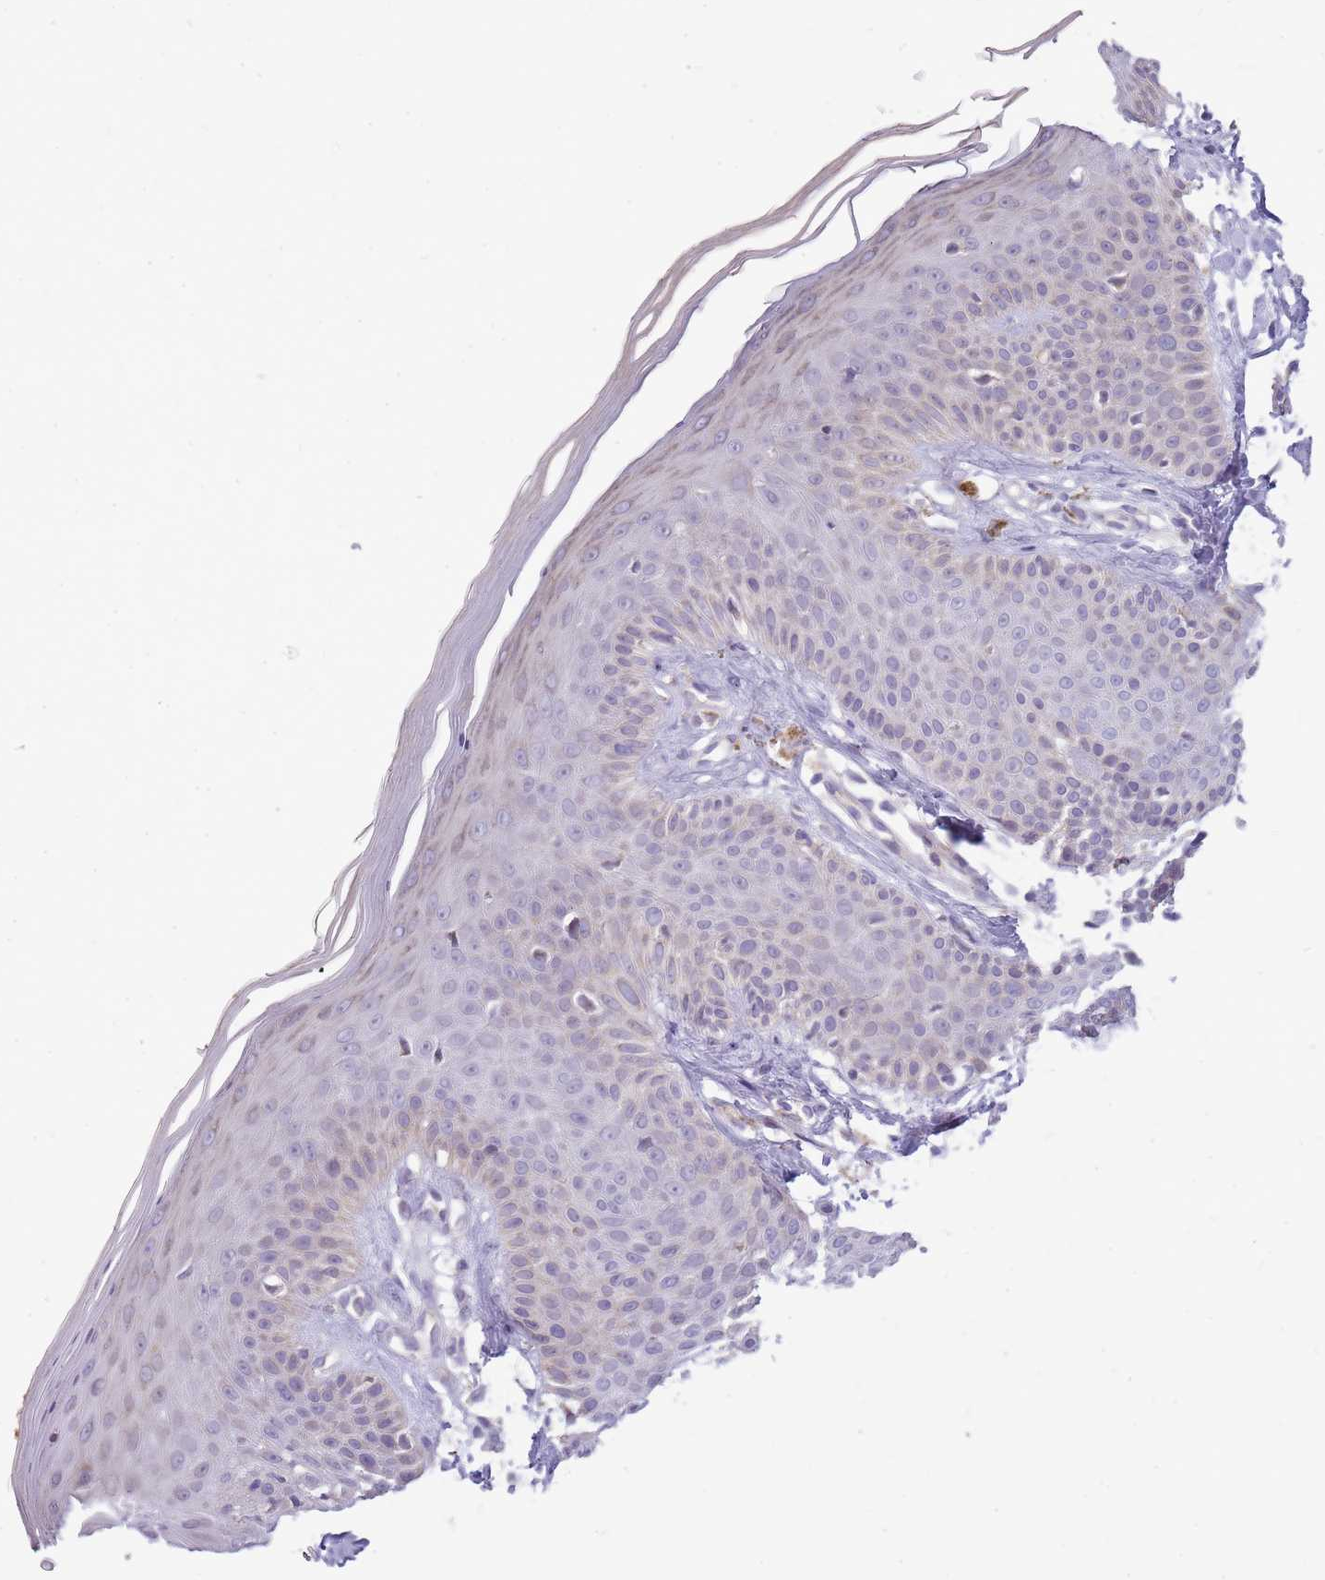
{"staining": {"intensity": "negative", "quantity": "none", "location": "none"}, "tissue": "skin", "cell_type": "Fibroblasts", "image_type": "normal", "snomed": [{"axis": "morphology", "description": "Normal tissue, NOS"}, {"axis": "topography", "description": "Skin"}], "caption": "IHC of unremarkable human skin demonstrates no staining in fibroblasts.", "gene": "PCNX1", "patient": {"sex": "female", "age": 58}}